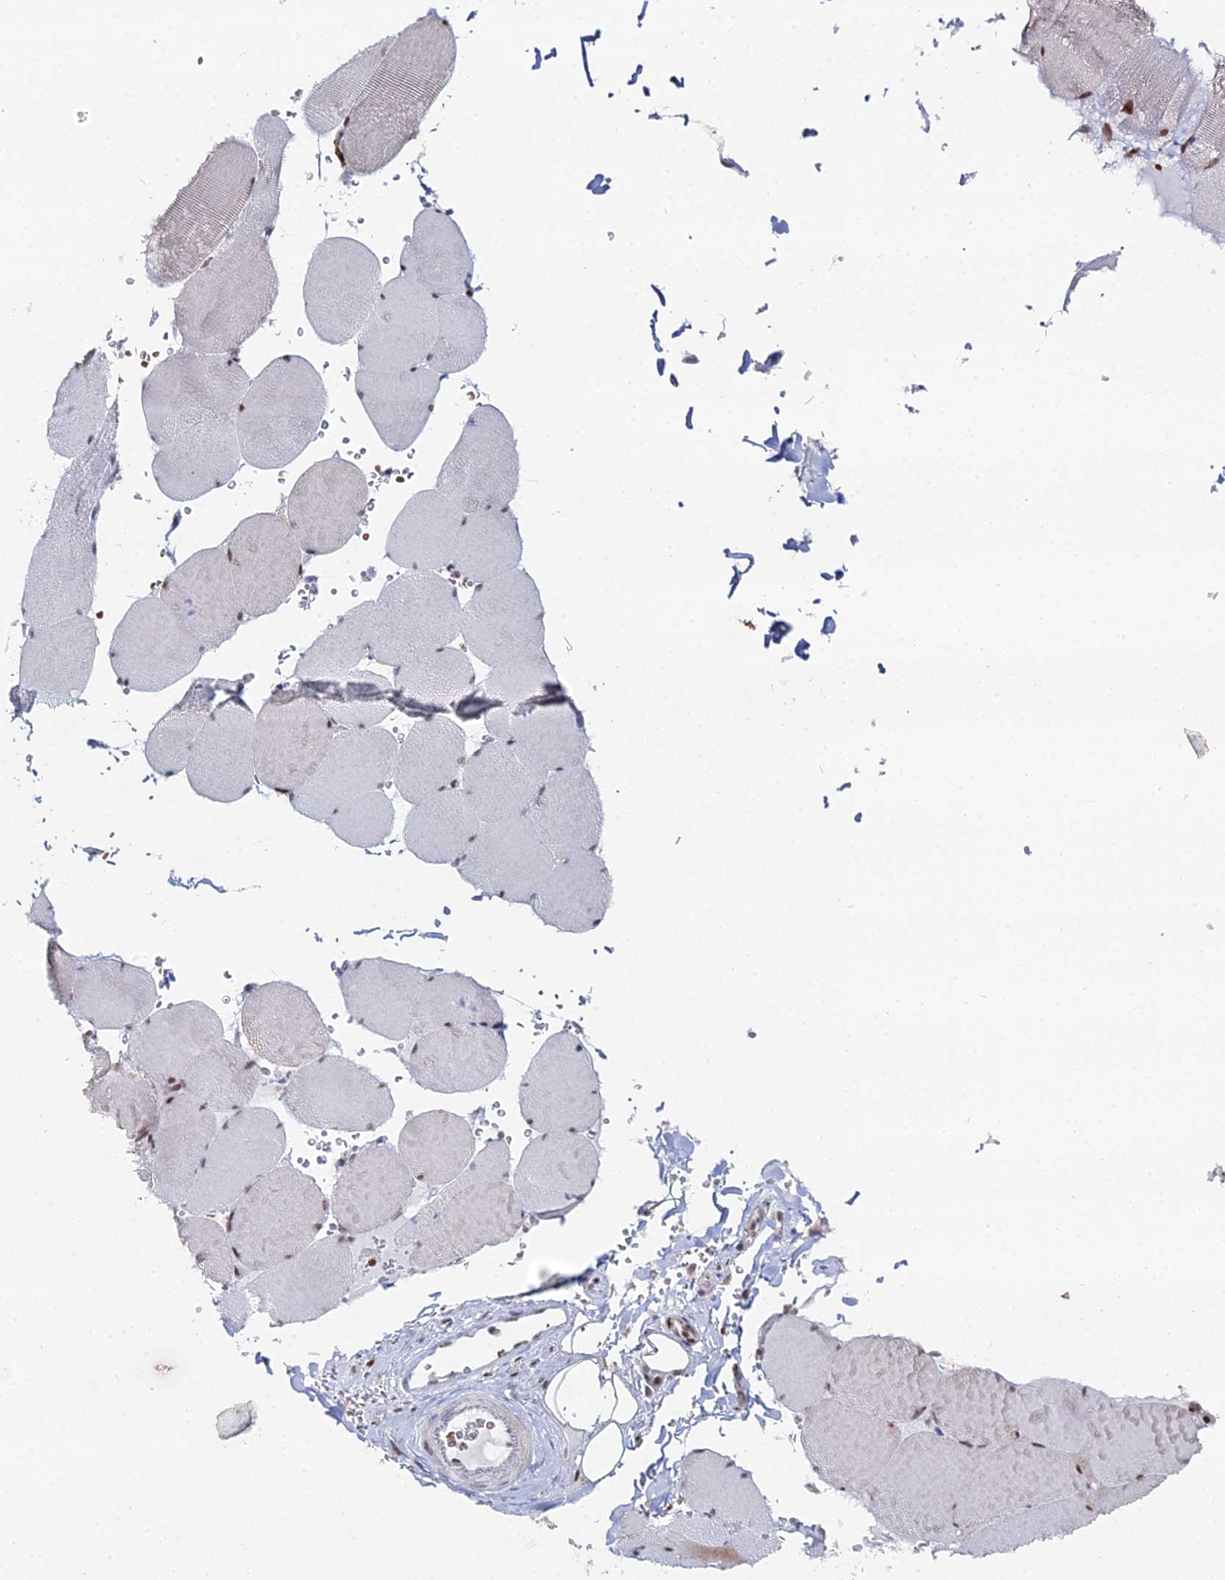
{"staining": {"intensity": "moderate", "quantity": "<25%", "location": "nuclear"}, "tissue": "skeletal muscle", "cell_type": "Myocytes", "image_type": "normal", "snomed": [{"axis": "morphology", "description": "Normal tissue, NOS"}, {"axis": "topography", "description": "Skeletal muscle"}, {"axis": "topography", "description": "Head-Neck"}], "caption": "Protein staining displays moderate nuclear staining in approximately <25% of myocytes in normal skeletal muscle.", "gene": "GSC2", "patient": {"sex": "male", "age": 66}}